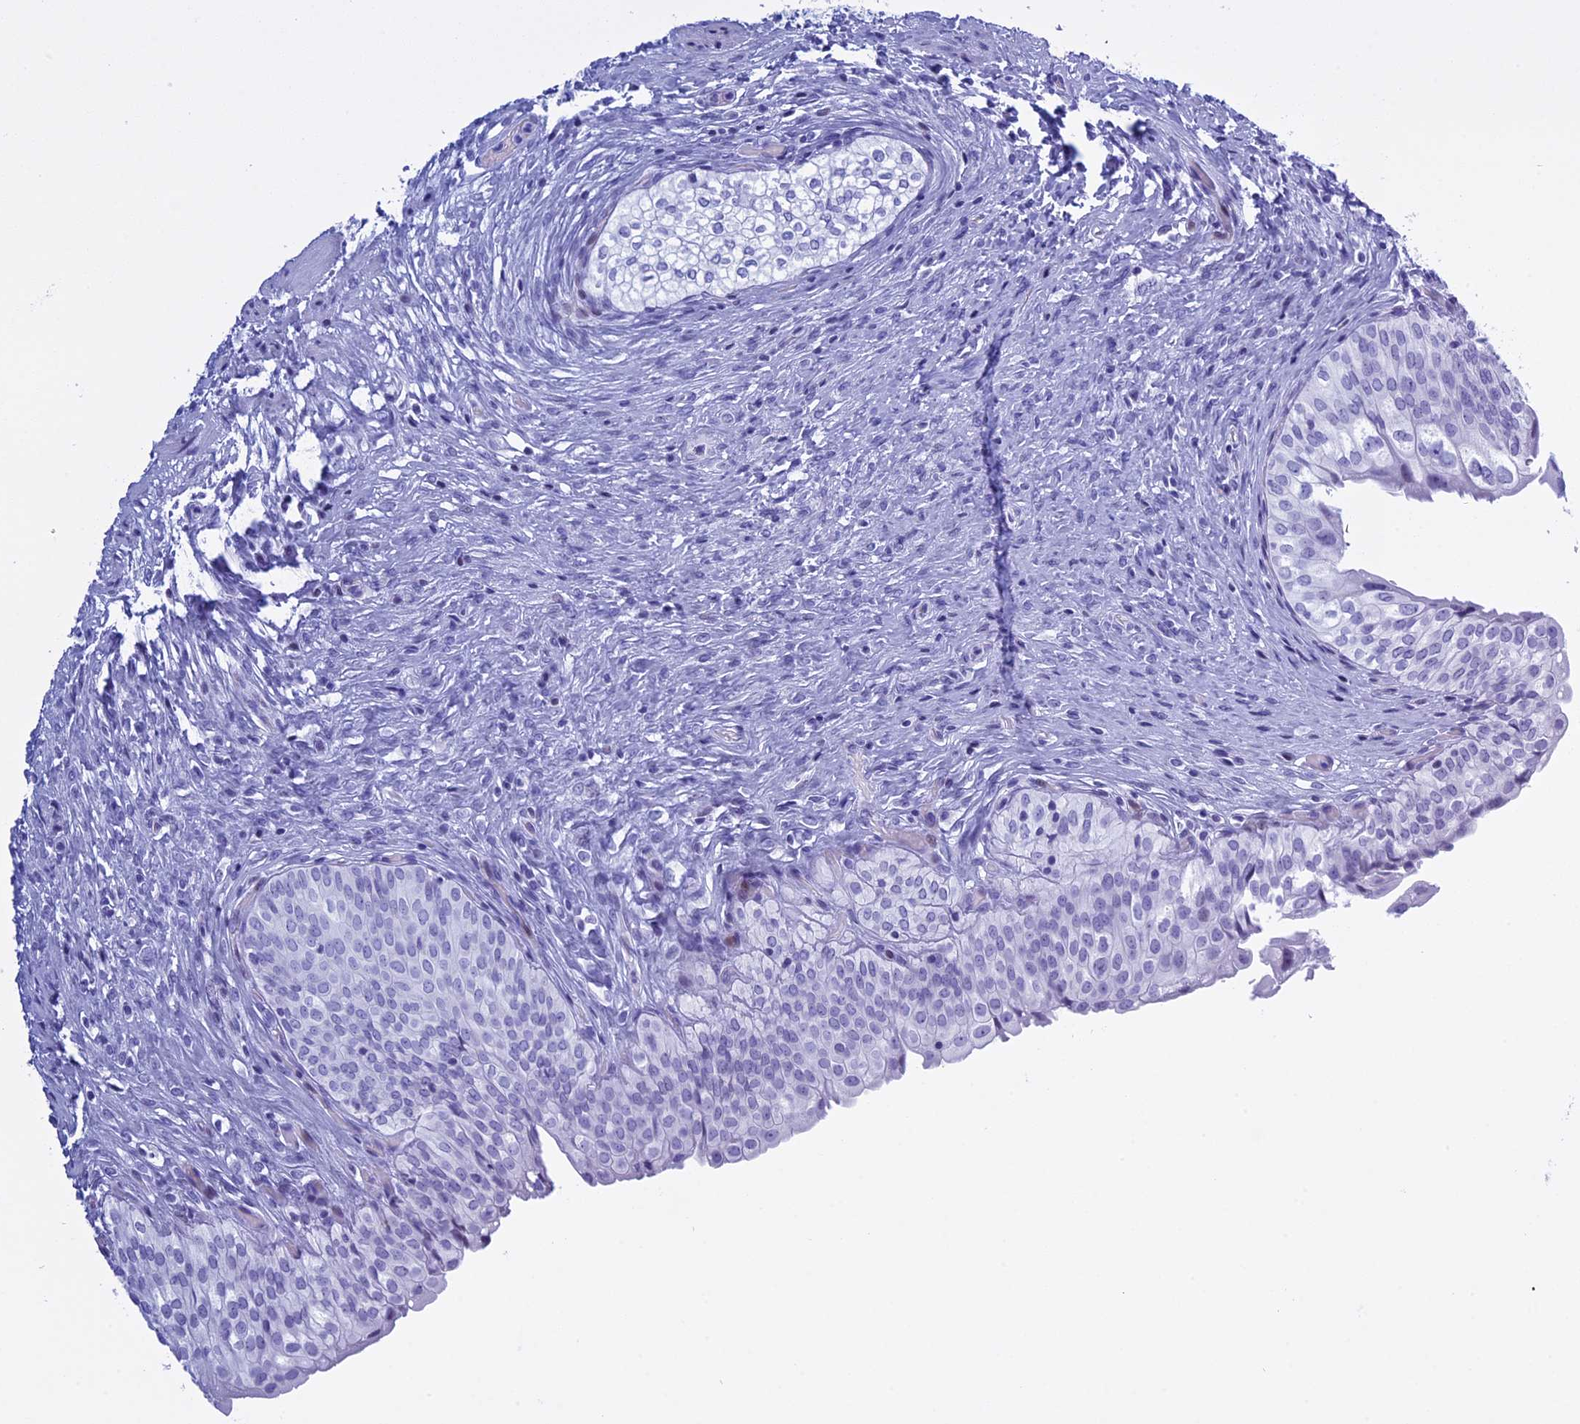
{"staining": {"intensity": "negative", "quantity": "none", "location": "none"}, "tissue": "urinary bladder", "cell_type": "Urothelial cells", "image_type": "normal", "snomed": [{"axis": "morphology", "description": "Normal tissue, NOS"}, {"axis": "topography", "description": "Urinary bladder"}], "caption": "There is no significant positivity in urothelial cells of urinary bladder. Nuclei are stained in blue.", "gene": "KCTD21", "patient": {"sex": "male", "age": 55}}